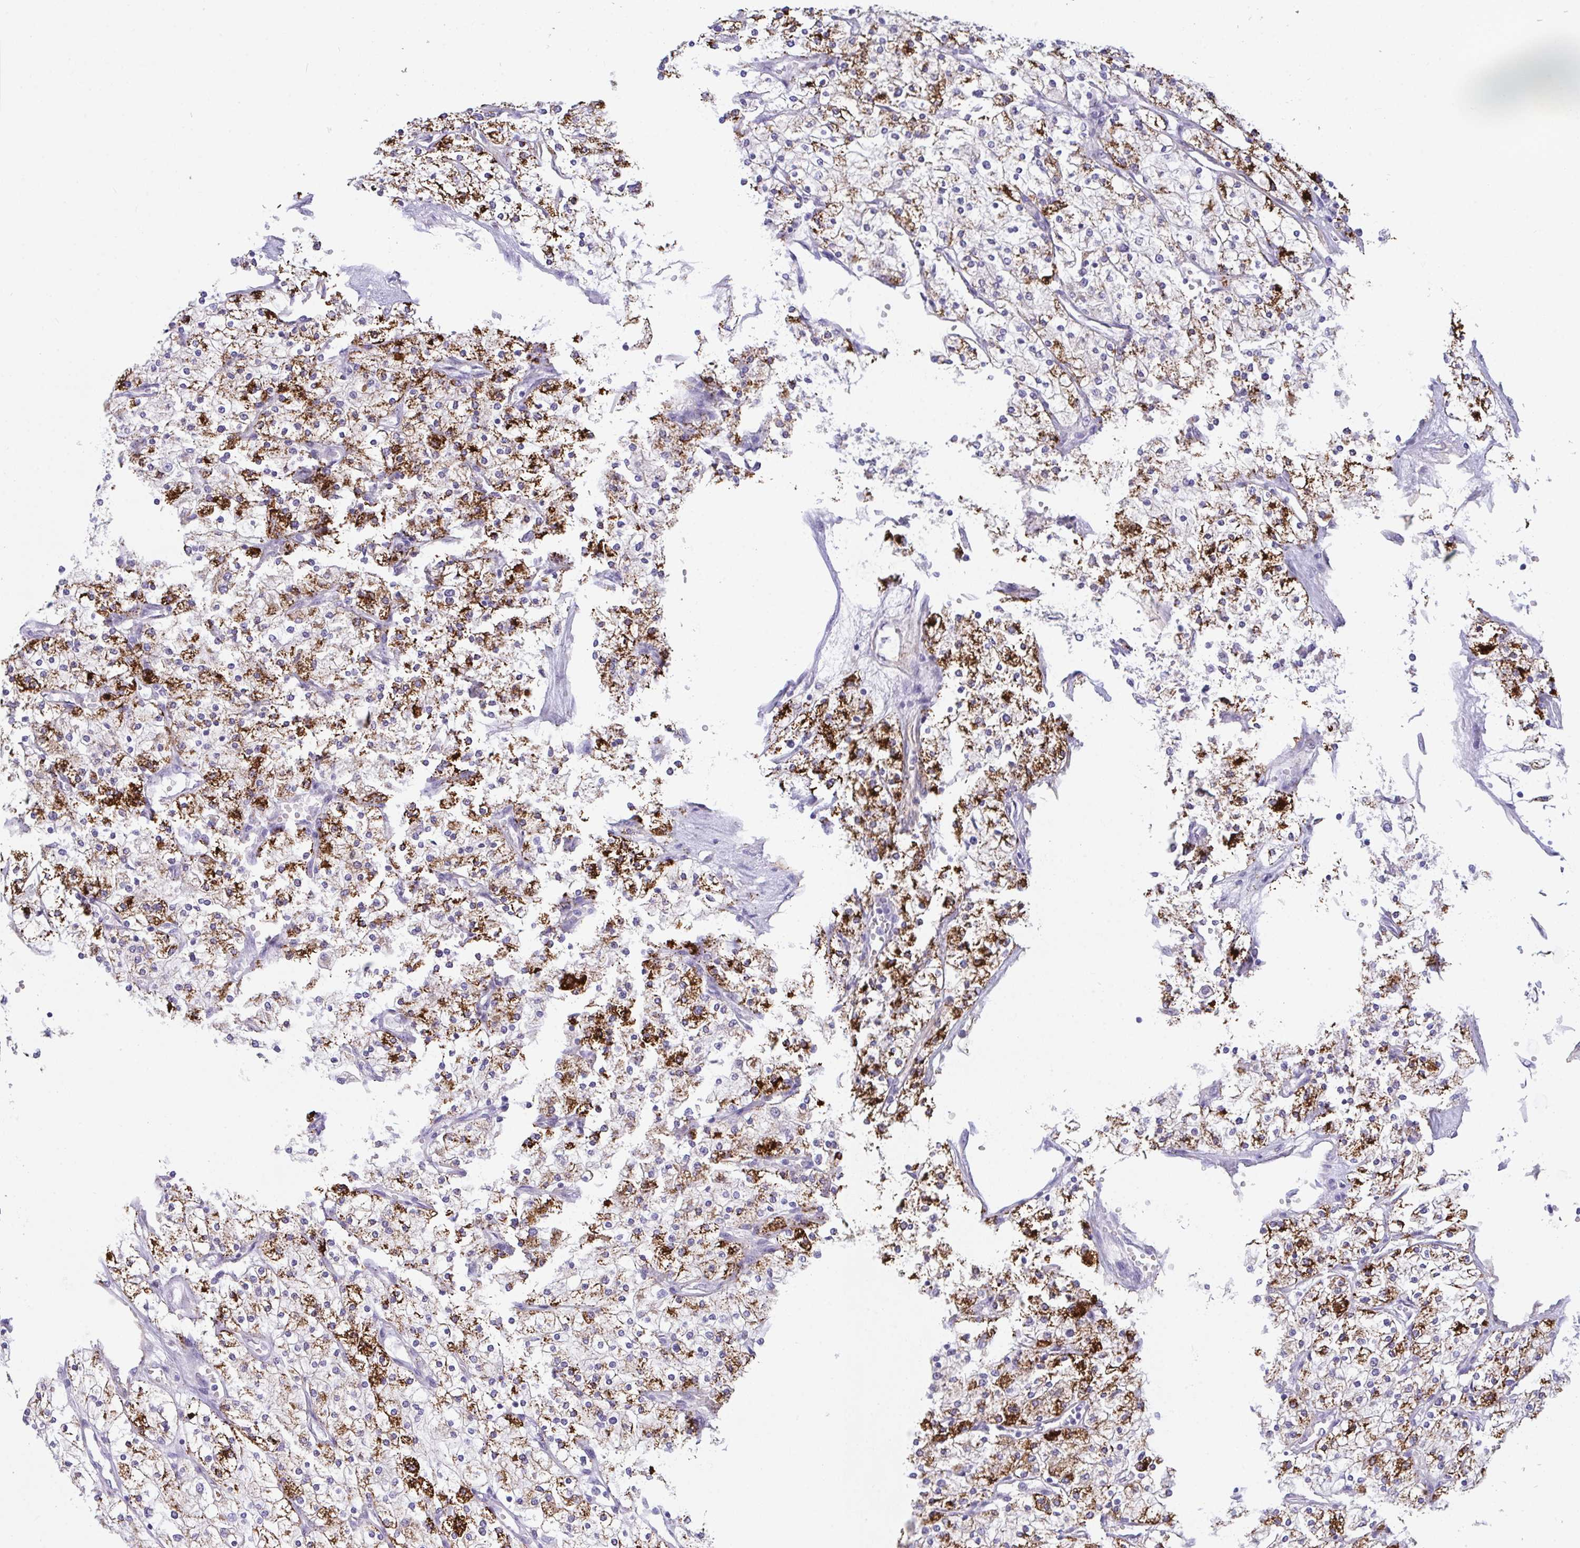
{"staining": {"intensity": "strong", "quantity": "25%-75%", "location": "cytoplasmic/membranous"}, "tissue": "renal cancer", "cell_type": "Tumor cells", "image_type": "cancer", "snomed": [{"axis": "morphology", "description": "Adenocarcinoma, NOS"}, {"axis": "topography", "description": "Kidney"}], "caption": "This image reveals renal adenocarcinoma stained with immunohistochemistry (IHC) to label a protein in brown. The cytoplasmic/membranous of tumor cells show strong positivity for the protein. Nuclei are counter-stained blue.", "gene": "SEMA6B", "patient": {"sex": "male", "age": 80}}